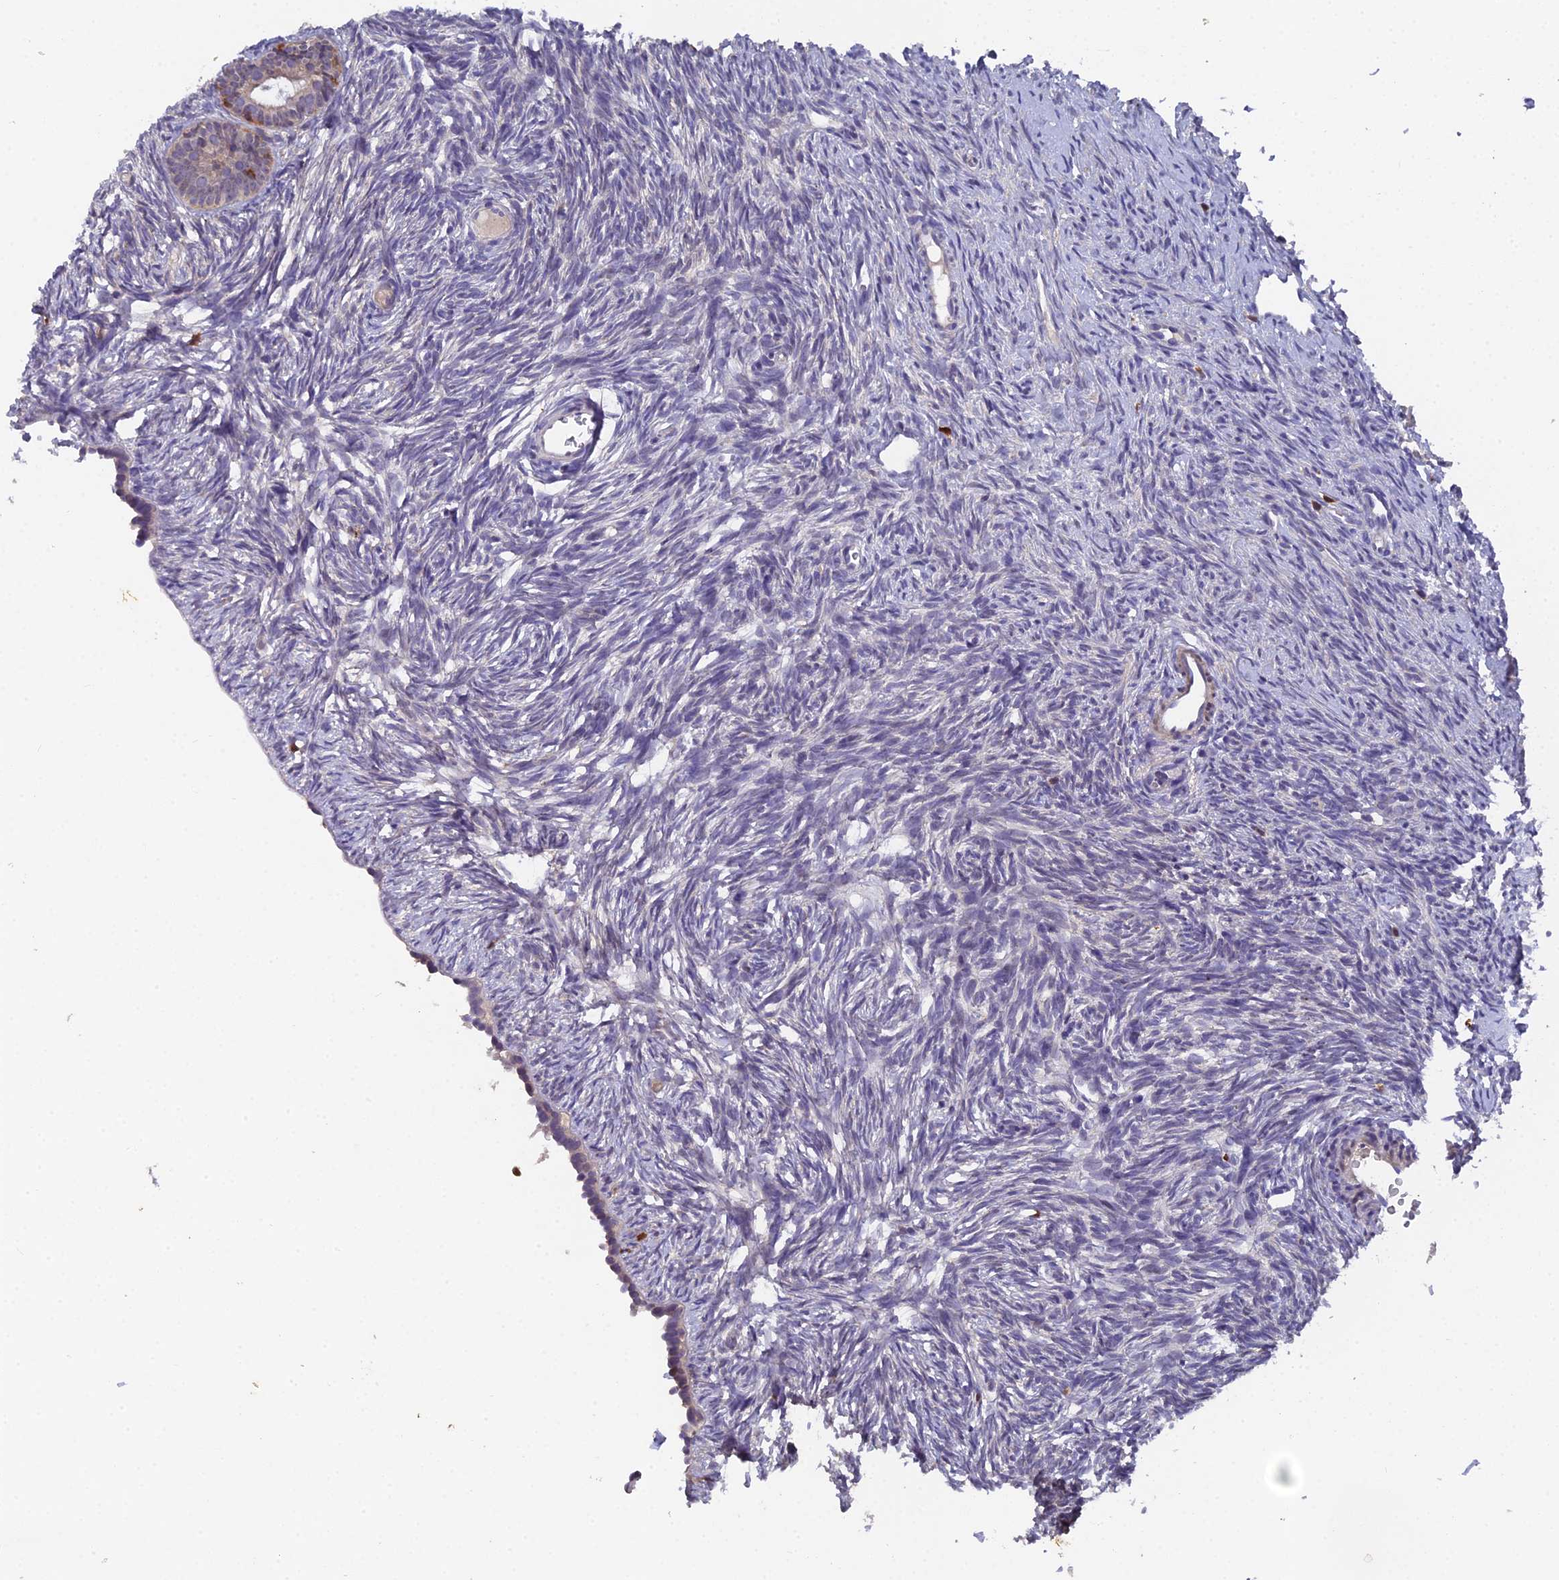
{"staining": {"intensity": "negative", "quantity": "none", "location": "none"}, "tissue": "ovary", "cell_type": "Follicle cells", "image_type": "normal", "snomed": [{"axis": "morphology", "description": "Normal tissue, NOS"}, {"axis": "topography", "description": "Ovary"}], "caption": "IHC photomicrograph of unremarkable human ovary stained for a protein (brown), which demonstrates no staining in follicle cells.", "gene": "GALK2", "patient": {"sex": "female", "age": 51}}